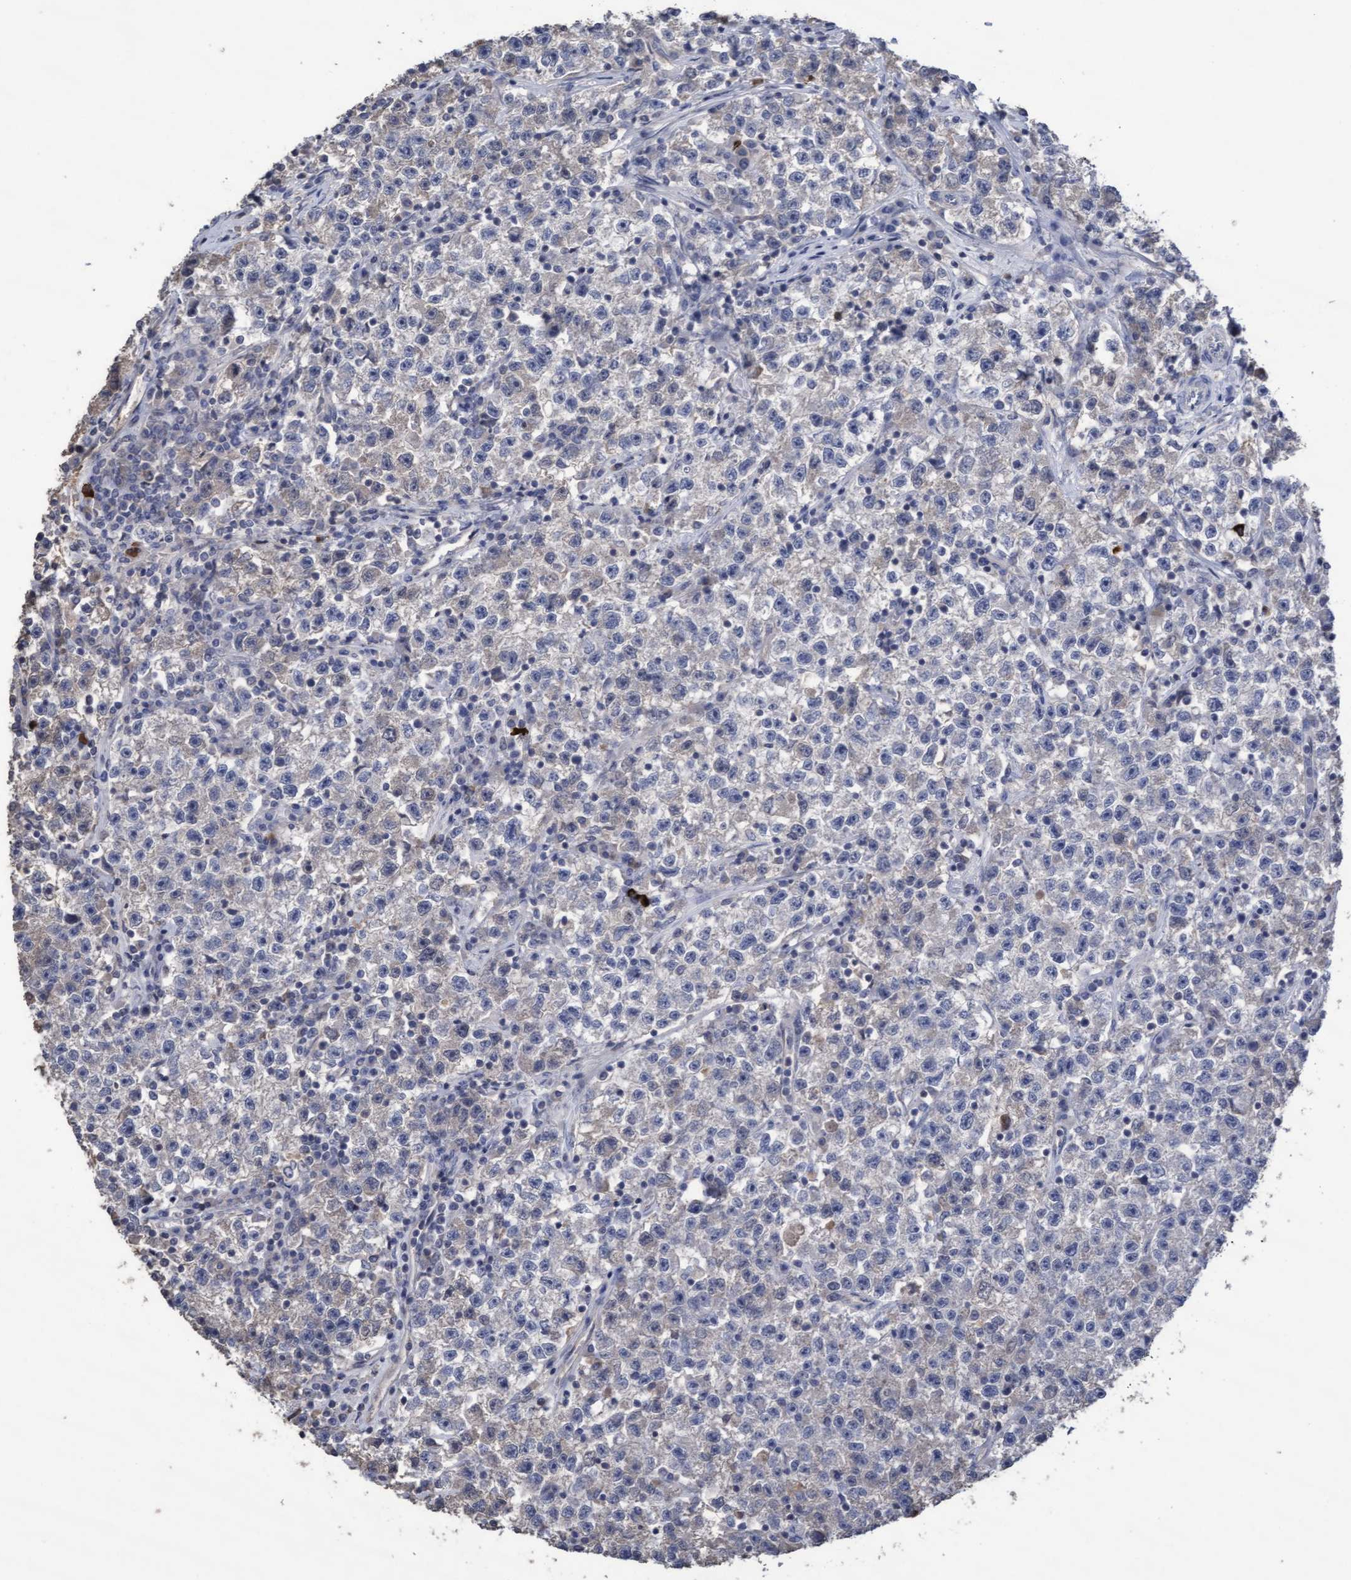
{"staining": {"intensity": "negative", "quantity": "none", "location": "none"}, "tissue": "testis cancer", "cell_type": "Tumor cells", "image_type": "cancer", "snomed": [{"axis": "morphology", "description": "Seminoma, NOS"}, {"axis": "topography", "description": "Testis"}], "caption": "DAB immunohistochemical staining of testis cancer (seminoma) shows no significant positivity in tumor cells. (Brightfield microscopy of DAB (3,3'-diaminobenzidine) immunohistochemistry (IHC) at high magnification).", "gene": "KRT24", "patient": {"sex": "male", "age": 22}}